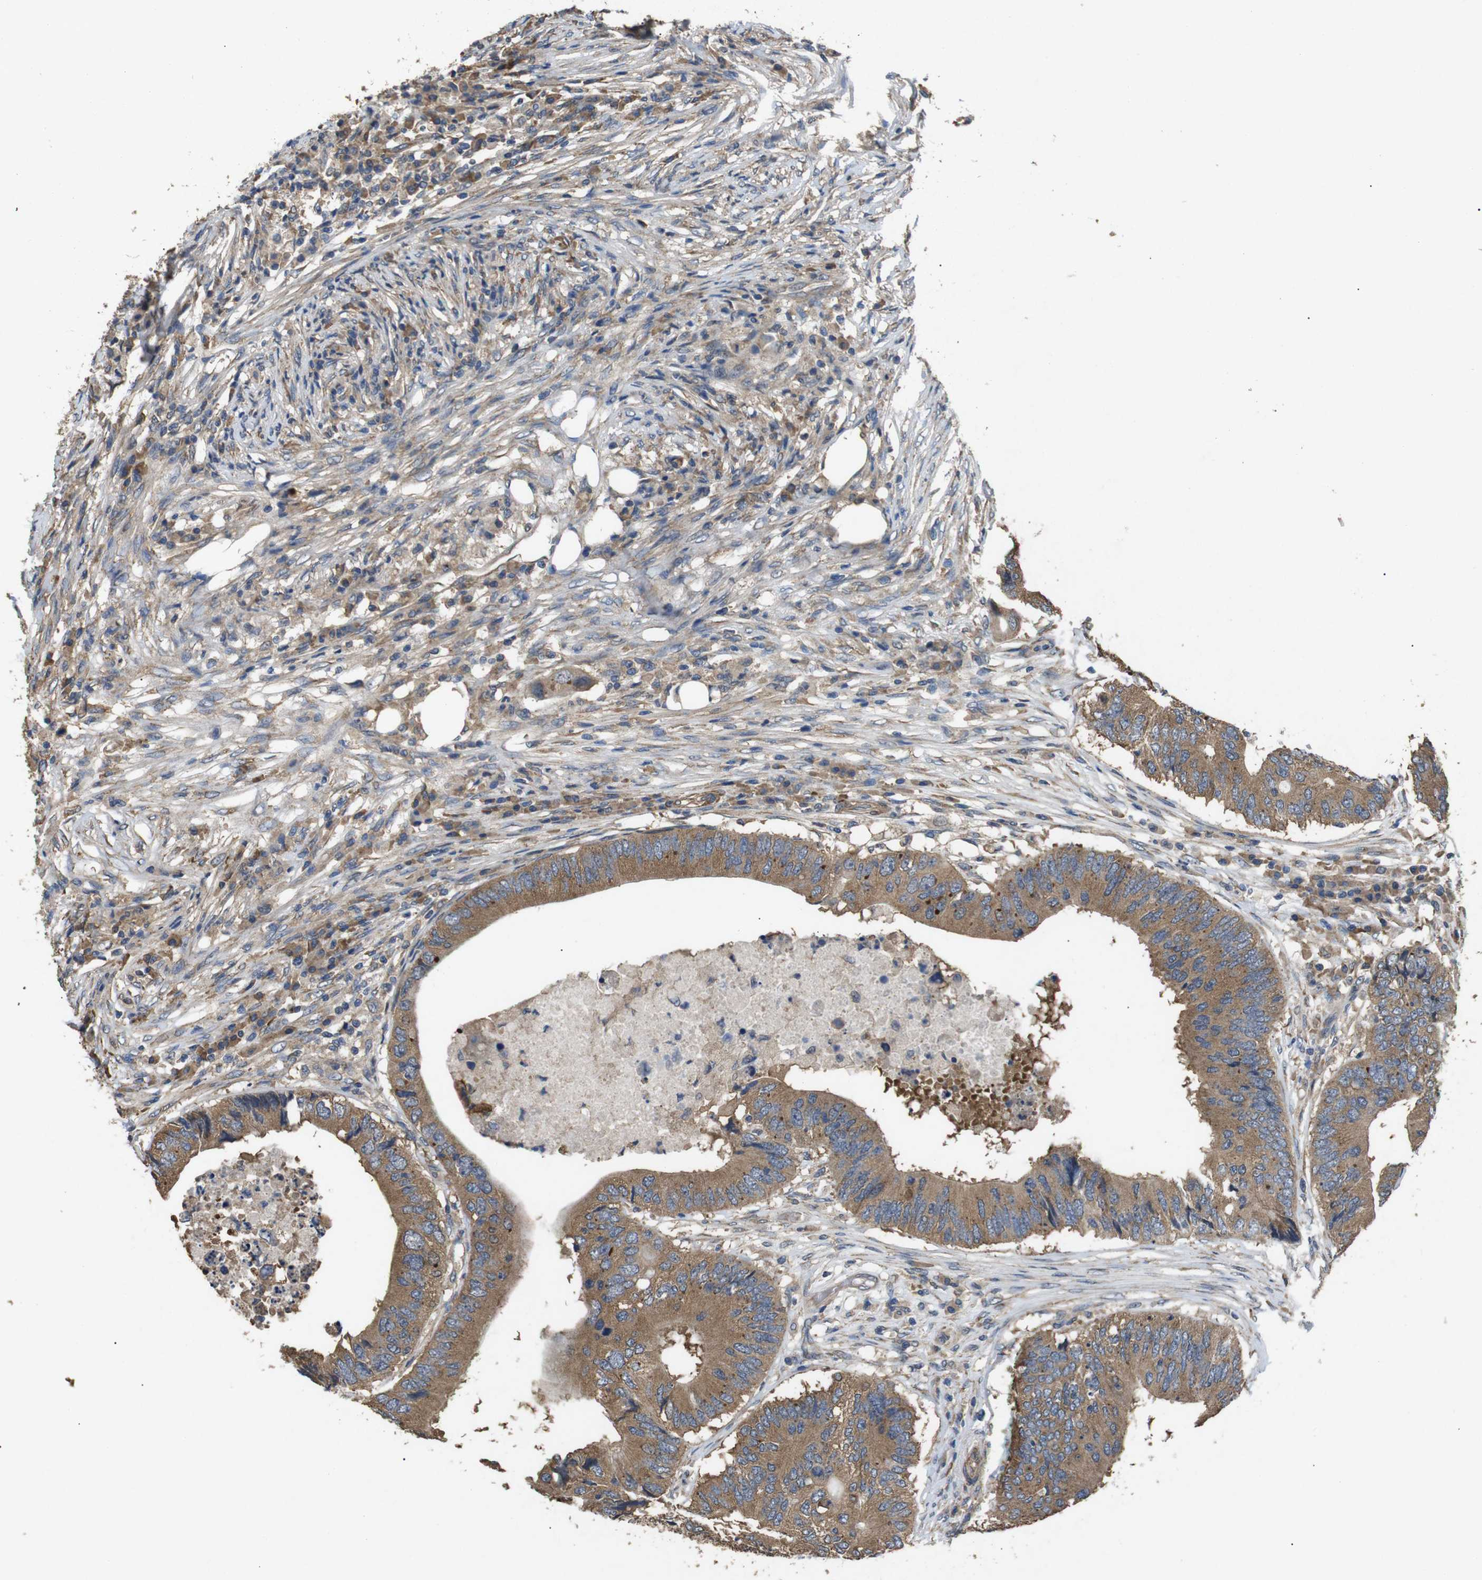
{"staining": {"intensity": "moderate", "quantity": ">75%", "location": "cytoplasmic/membranous"}, "tissue": "colorectal cancer", "cell_type": "Tumor cells", "image_type": "cancer", "snomed": [{"axis": "morphology", "description": "Adenocarcinoma, NOS"}, {"axis": "topography", "description": "Colon"}], "caption": "Immunohistochemistry (IHC) image of human adenocarcinoma (colorectal) stained for a protein (brown), which exhibits medium levels of moderate cytoplasmic/membranous expression in approximately >75% of tumor cells.", "gene": "BNIP3", "patient": {"sex": "male", "age": 71}}